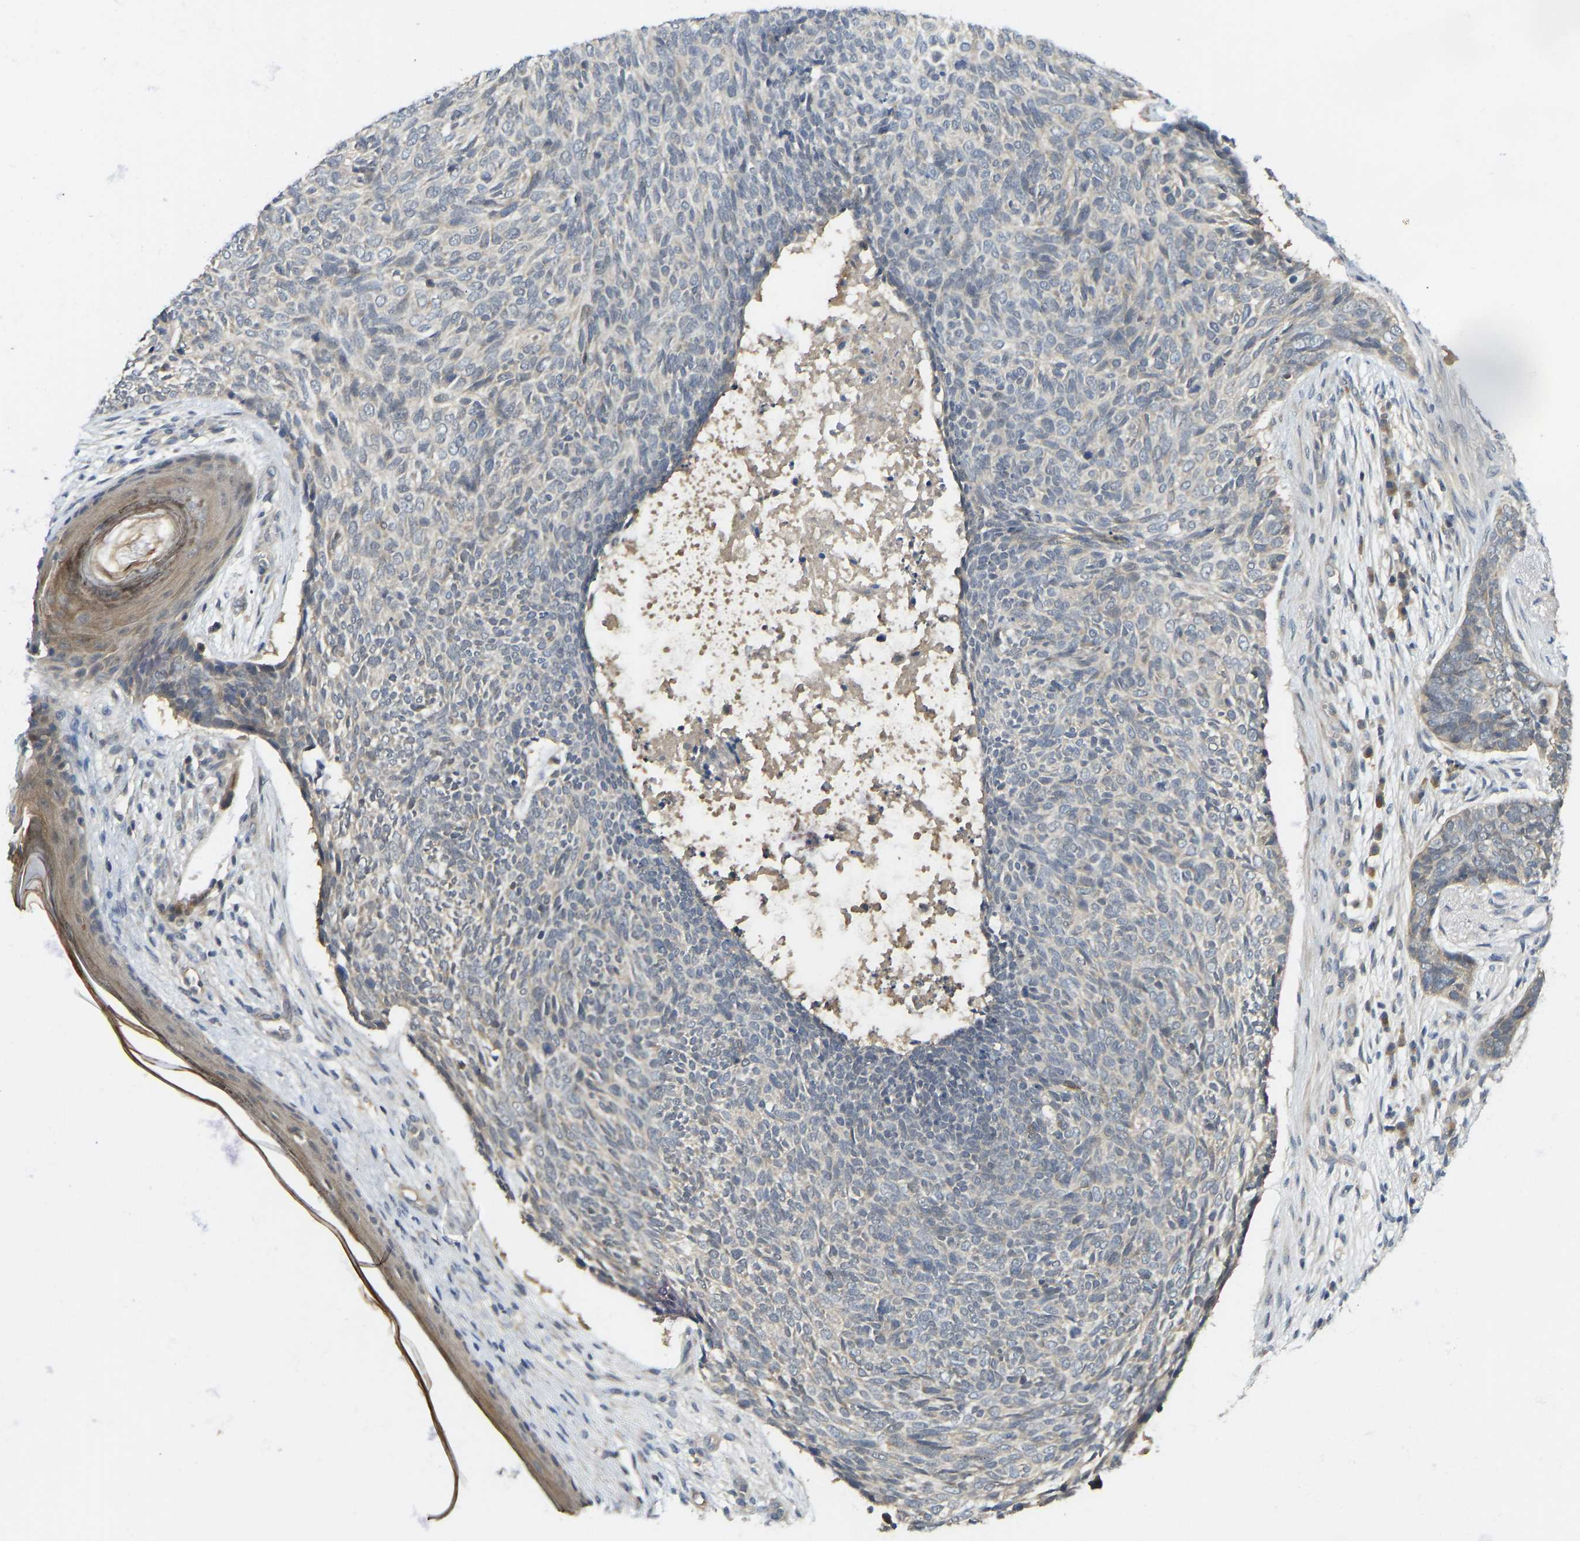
{"staining": {"intensity": "moderate", "quantity": "<25%", "location": "cytoplasmic/membranous"}, "tissue": "skin cancer", "cell_type": "Tumor cells", "image_type": "cancer", "snomed": [{"axis": "morphology", "description": "Basal cell carcinoma"}, {"axis": "topography", "description": "Skin"}], "caption": "Tumor cells show low levels of moderate cytoplasmic/membranous expression in about <25% of cells in skin cancer (basal cell carcinoma).", "gene": "NDRG3", "patient": {"sex": "female", "age": 84}}